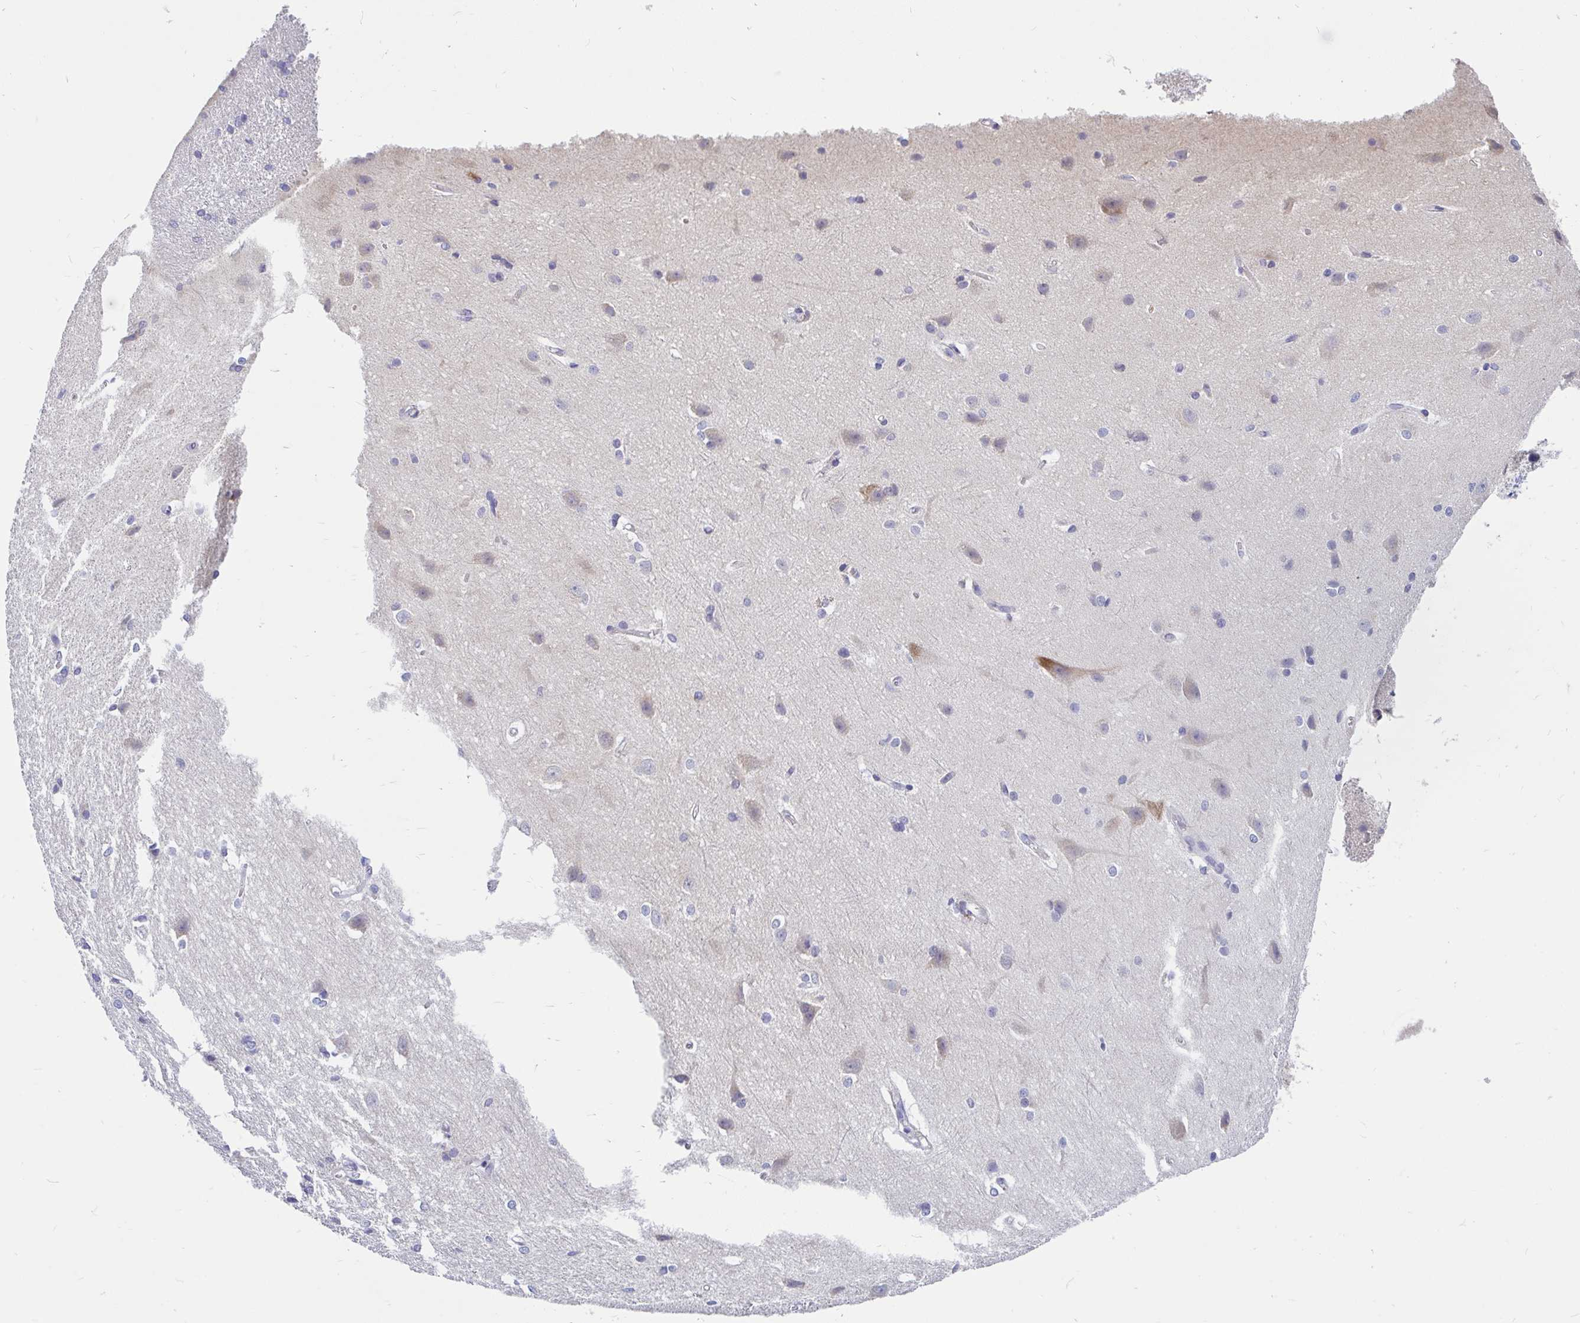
{"staining": {"intensity": "negative", "quantity": "none", "location": "none"}, "tissue": "cerebral cortex", "cell_type": "Endothelial cells", "image_type": "normal", "snomed": [{"axis": "morphology", "description": "Normal tissue, NOS"}, {"axis": "topography", "description": "Cerebral cortex"}], "caption": "This is a image of immunohistochemistry staining of unremarkable cerebral cortex, which shows no positivity in endothelial cells.", "gene": "INTS5", "patient": {"sex": "male", "age": 37}}